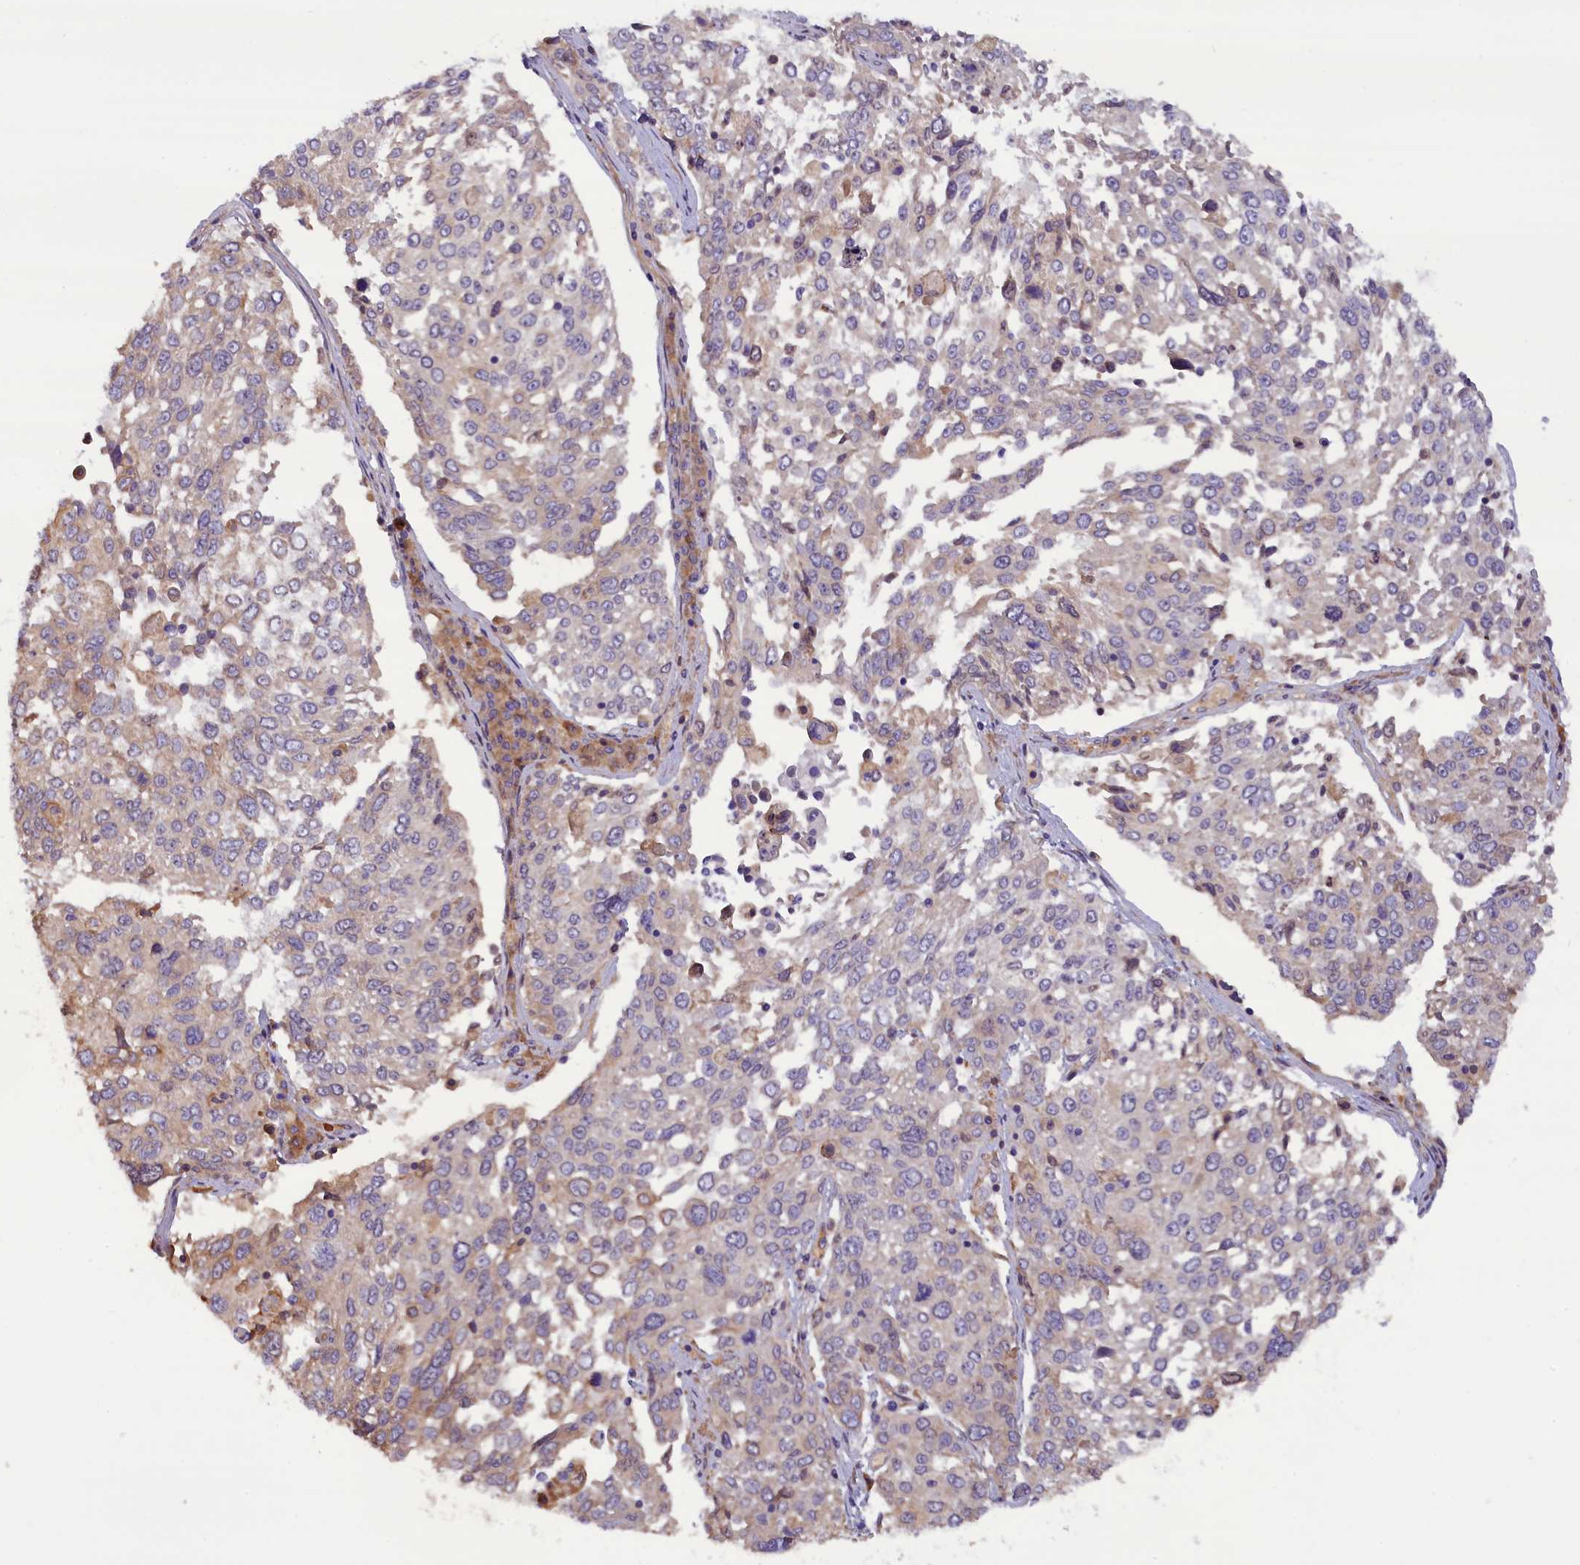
{"staining": {"intensity": "weak", "quantity": "<25%", "location": "cytoplasmic/membranous"}, "tissue": "lung cancer", "cell_type": "Tumor cells", "image_type": "cancer", "snomed": [{"axis": "morphology", "description": "Squamous cell carcinoma, NOS"}, {"axis": "topography", "description": "Lung"}], "caption": "Immunohistochemistry (IHC) photomicrograph of neoplastic tissue: human squamous cell carcinoma (lung) stained with DAB (3,3'-diaminobenzidine) shows no significant protein staining in tumor cells.", "gene": "CCDC9B", "patient": {"sex": "male", "age": 65}}